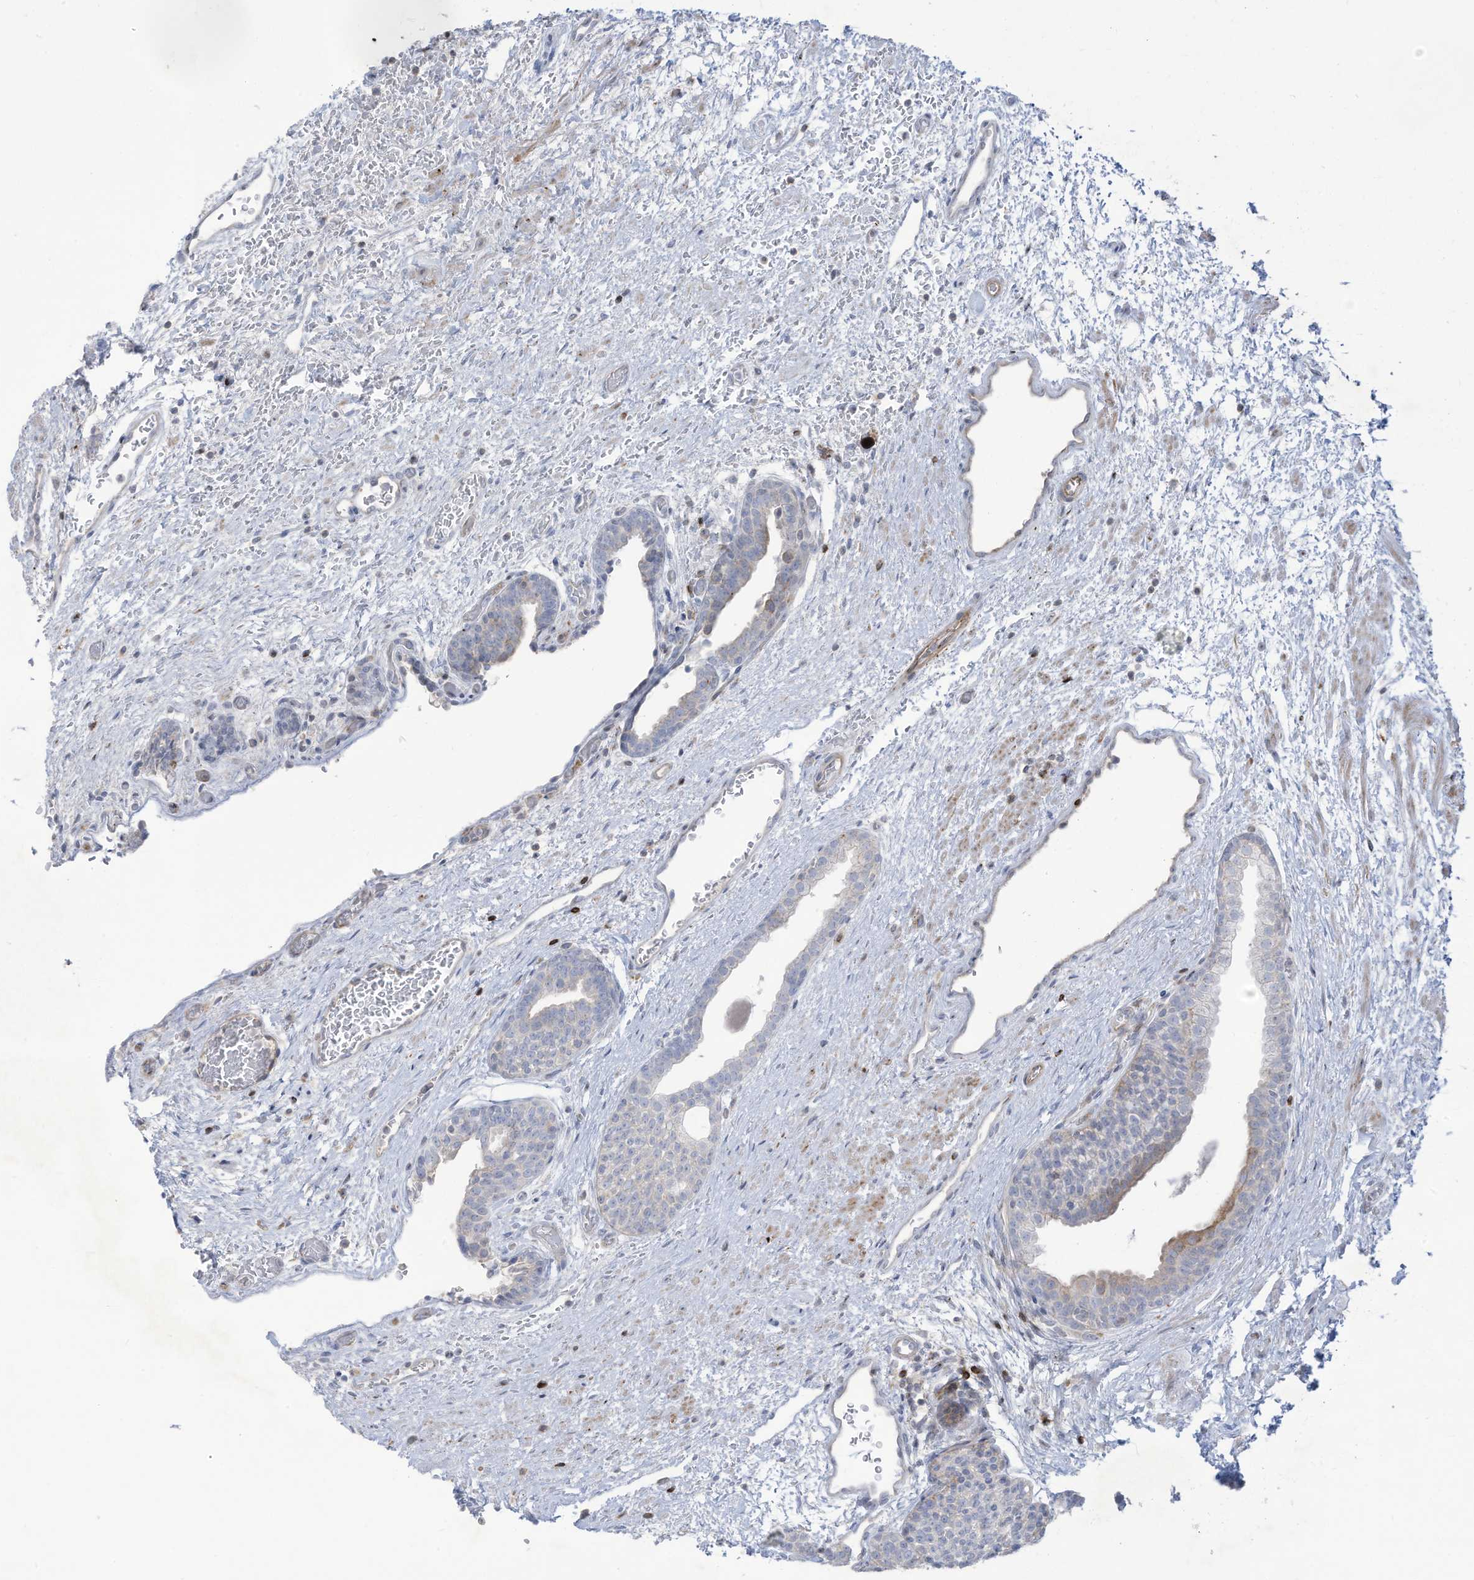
{"staining": {"intensity": "negative", "quantity": "none", "location": "none"}, "tissue": "prostate", "cell_type": "Glandular cells", "image_type": "normal", "snomed": [{"axis": "morphology", "description": "Normal tissue, NOS"}, {"axis": "topography", "description": "Prostate"}], "caption": "Human prostate stained for a protein using immunohistochemistry (IHC) displays no expression in glandular cells.", "gene": "THNSL2", "patient": {"sex": "male", "age": 48}}